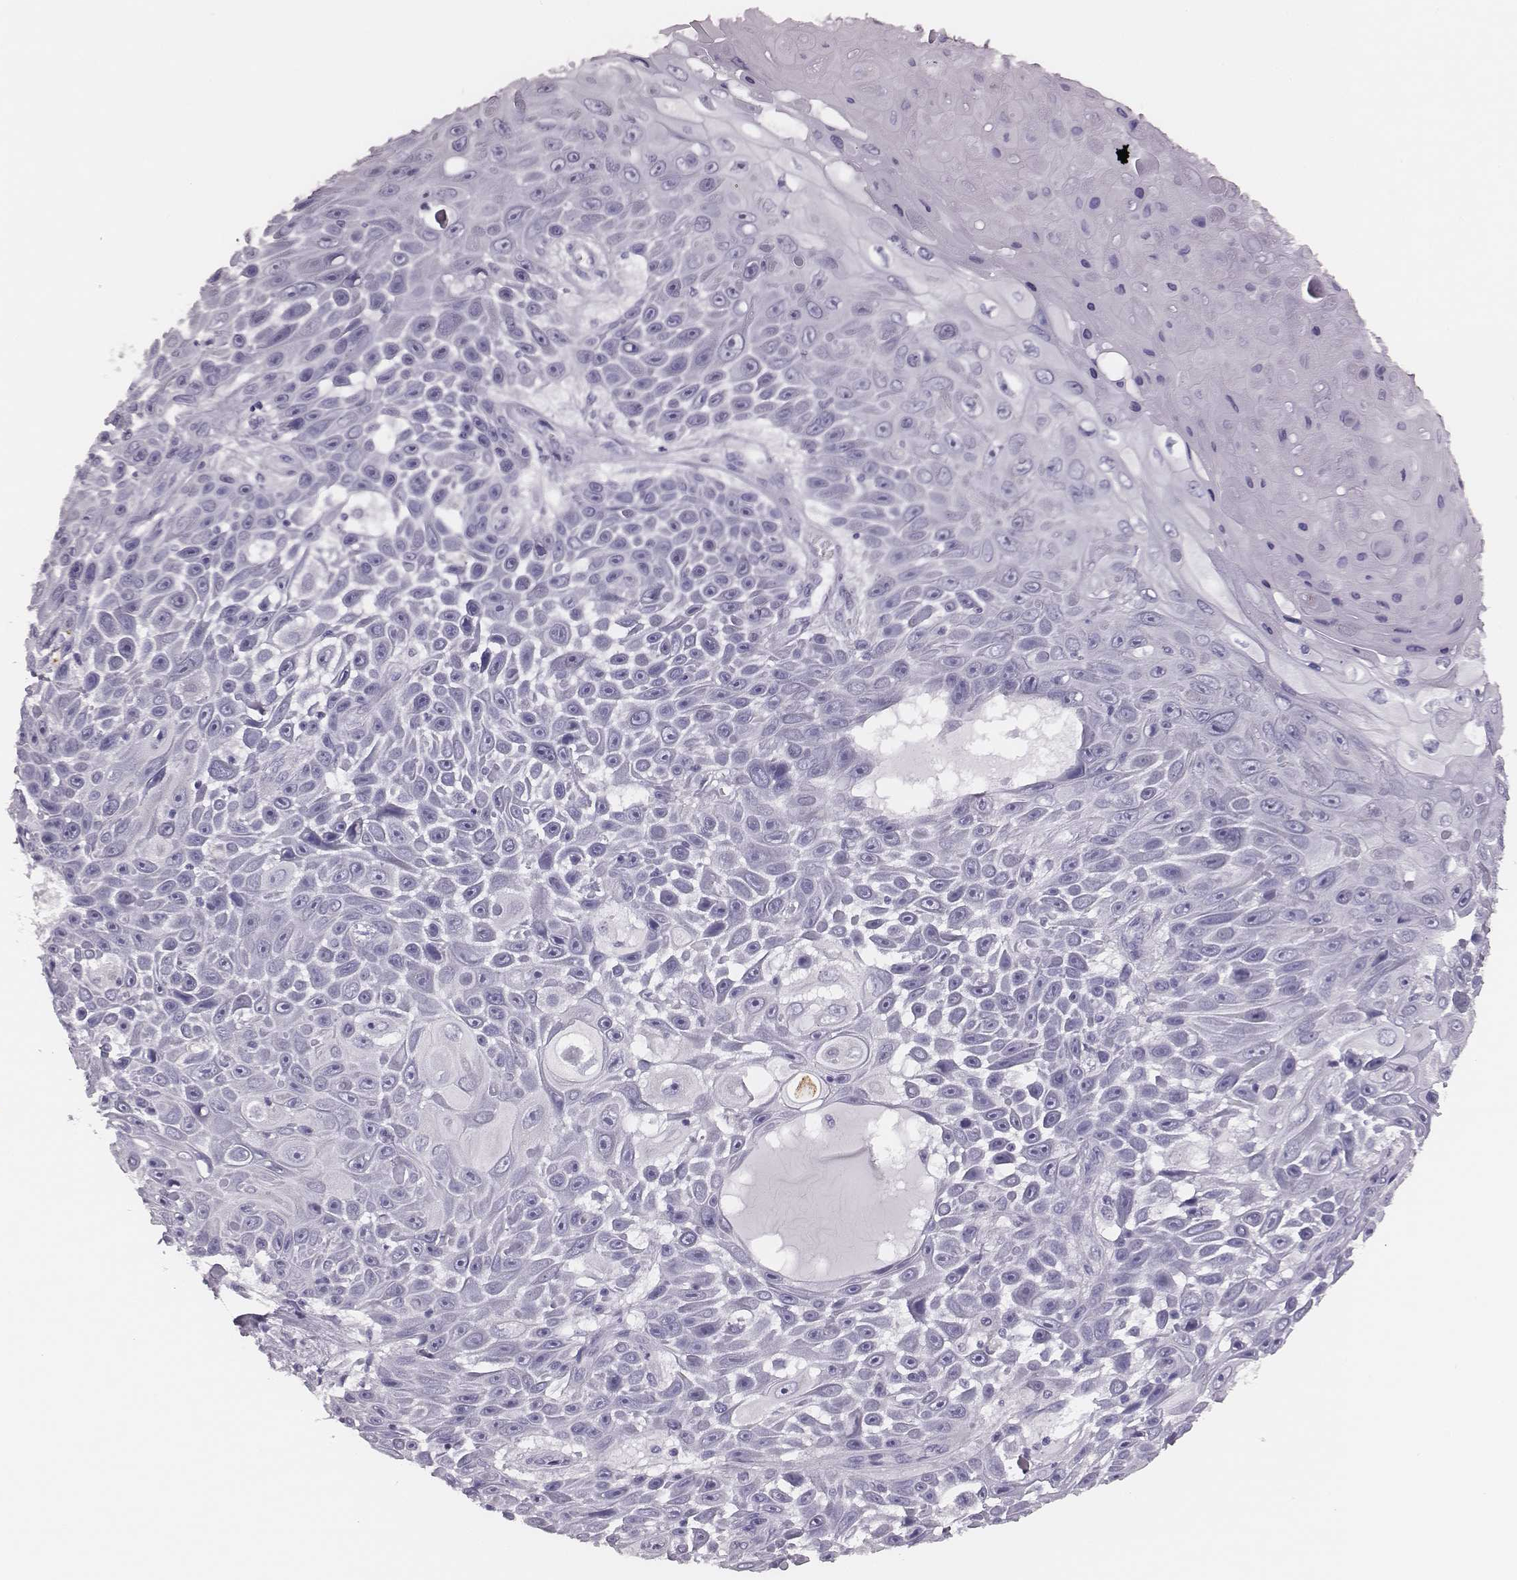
{"staining": {"intensity": "negative", "quantity": "none", "location": "none"}, "tissue": "skin cancer", "cell_type": "Tumor cells", "image_type": "cancer", "snomed": [{"axis": "morphology", "description": "Squamous cell carcinoma, NOS"}, {"axis": "topography", "description": "Skin"}], "caption": "Immunohistochemistry (IHC) image of neoplastic tissue: squamous cell carcinoma (skin) stained with DAB (3,3'-diaminobenzidine) shows no significant protein positivity in tumor cells.", "gene": "H1-6", "patient": {"sex": "male", "age": 82}}